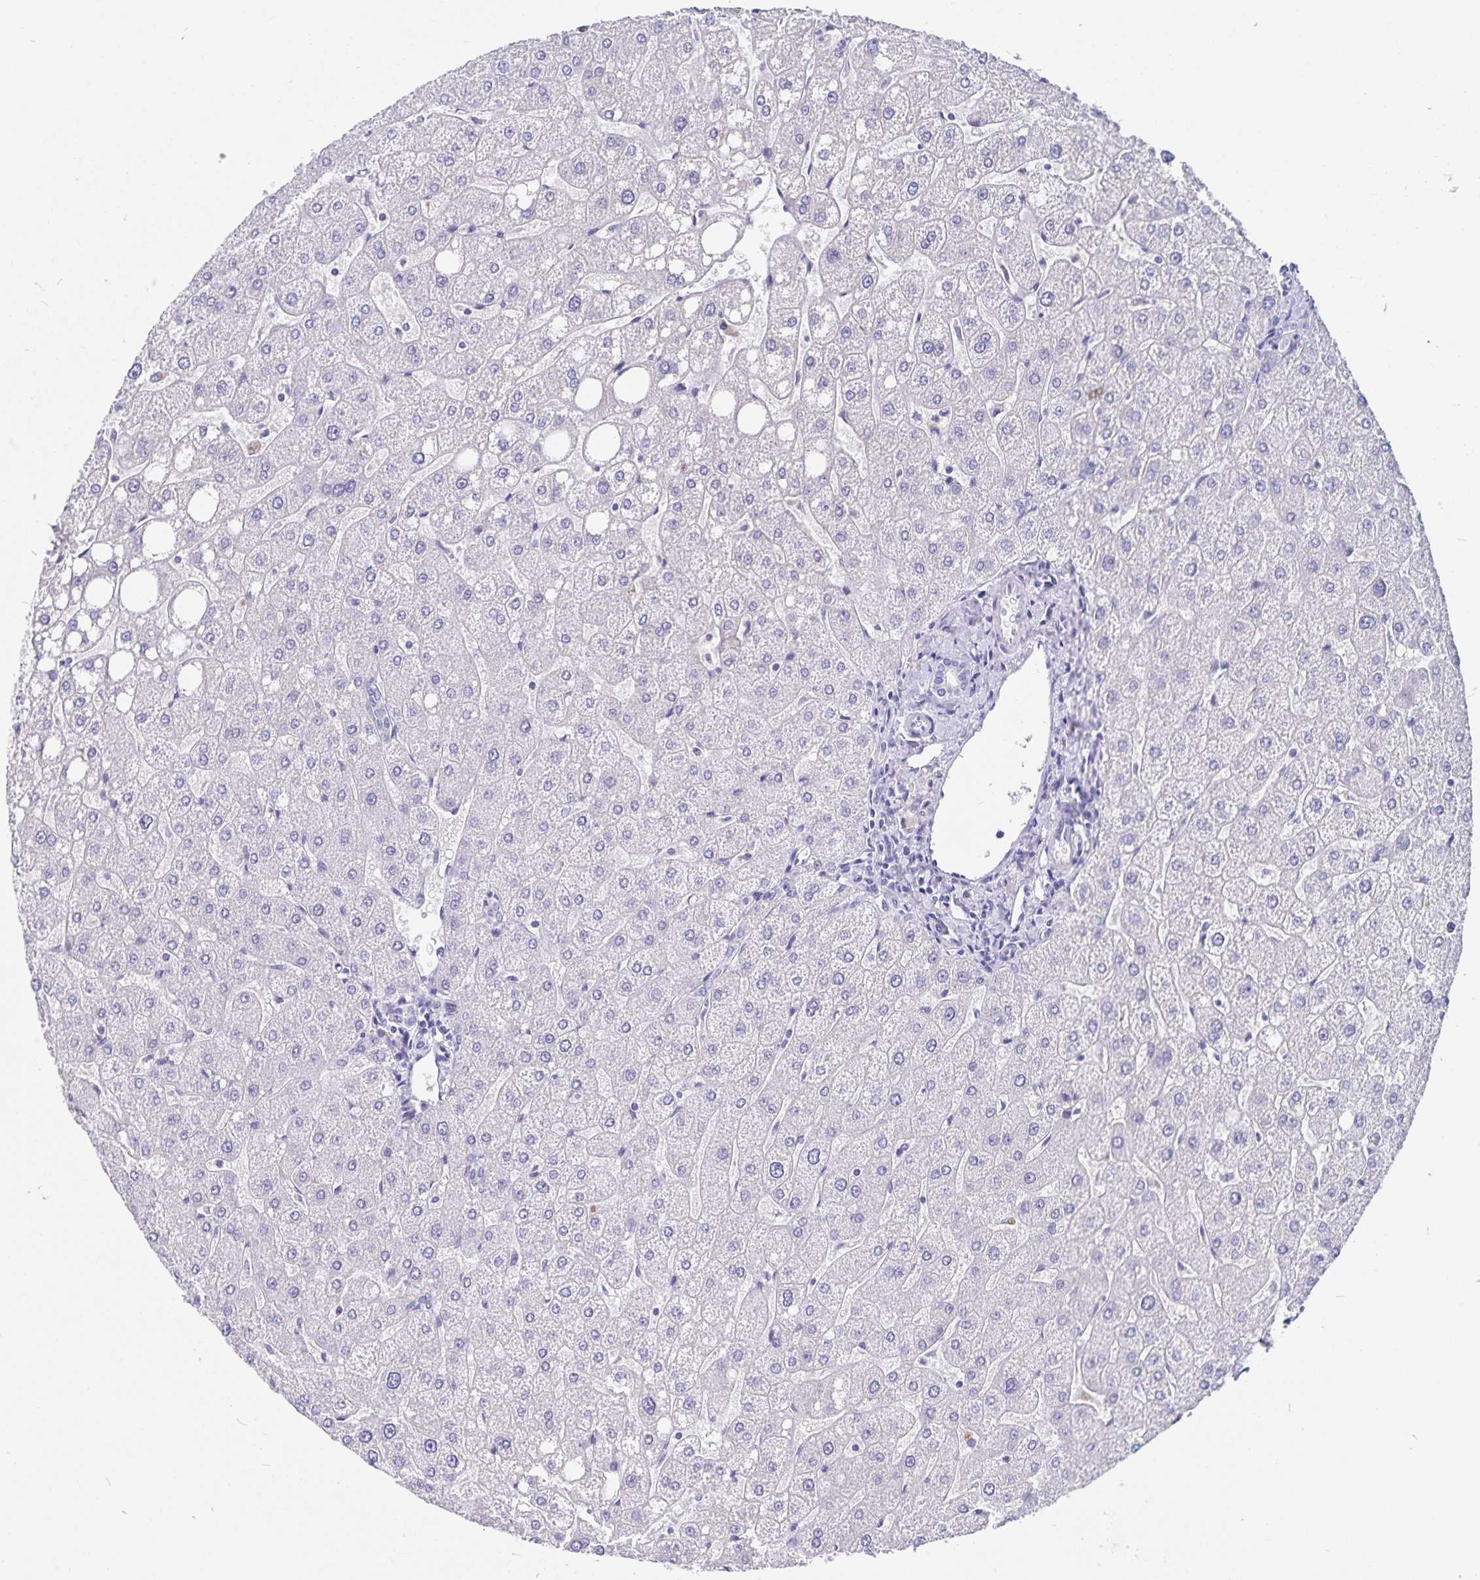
{"staining": {"intensity": "negative", "quantity": "none", "location": "none"}, "tissue": "liver", "cell_type": "Cholangiocytes", "image_type": "normal", "snomed": [{"axis": "morphology", "description": "Normal tissue, NOS"}, {"axis": "topography", "description": "Liver"}], "caption": "Immunohistochemistry image of normal liver: liver stained with DAB shows no significant protein staining in cholangiocytes.", "gene": "SNTN", "patient": {"sex": "male", "age": 67}}